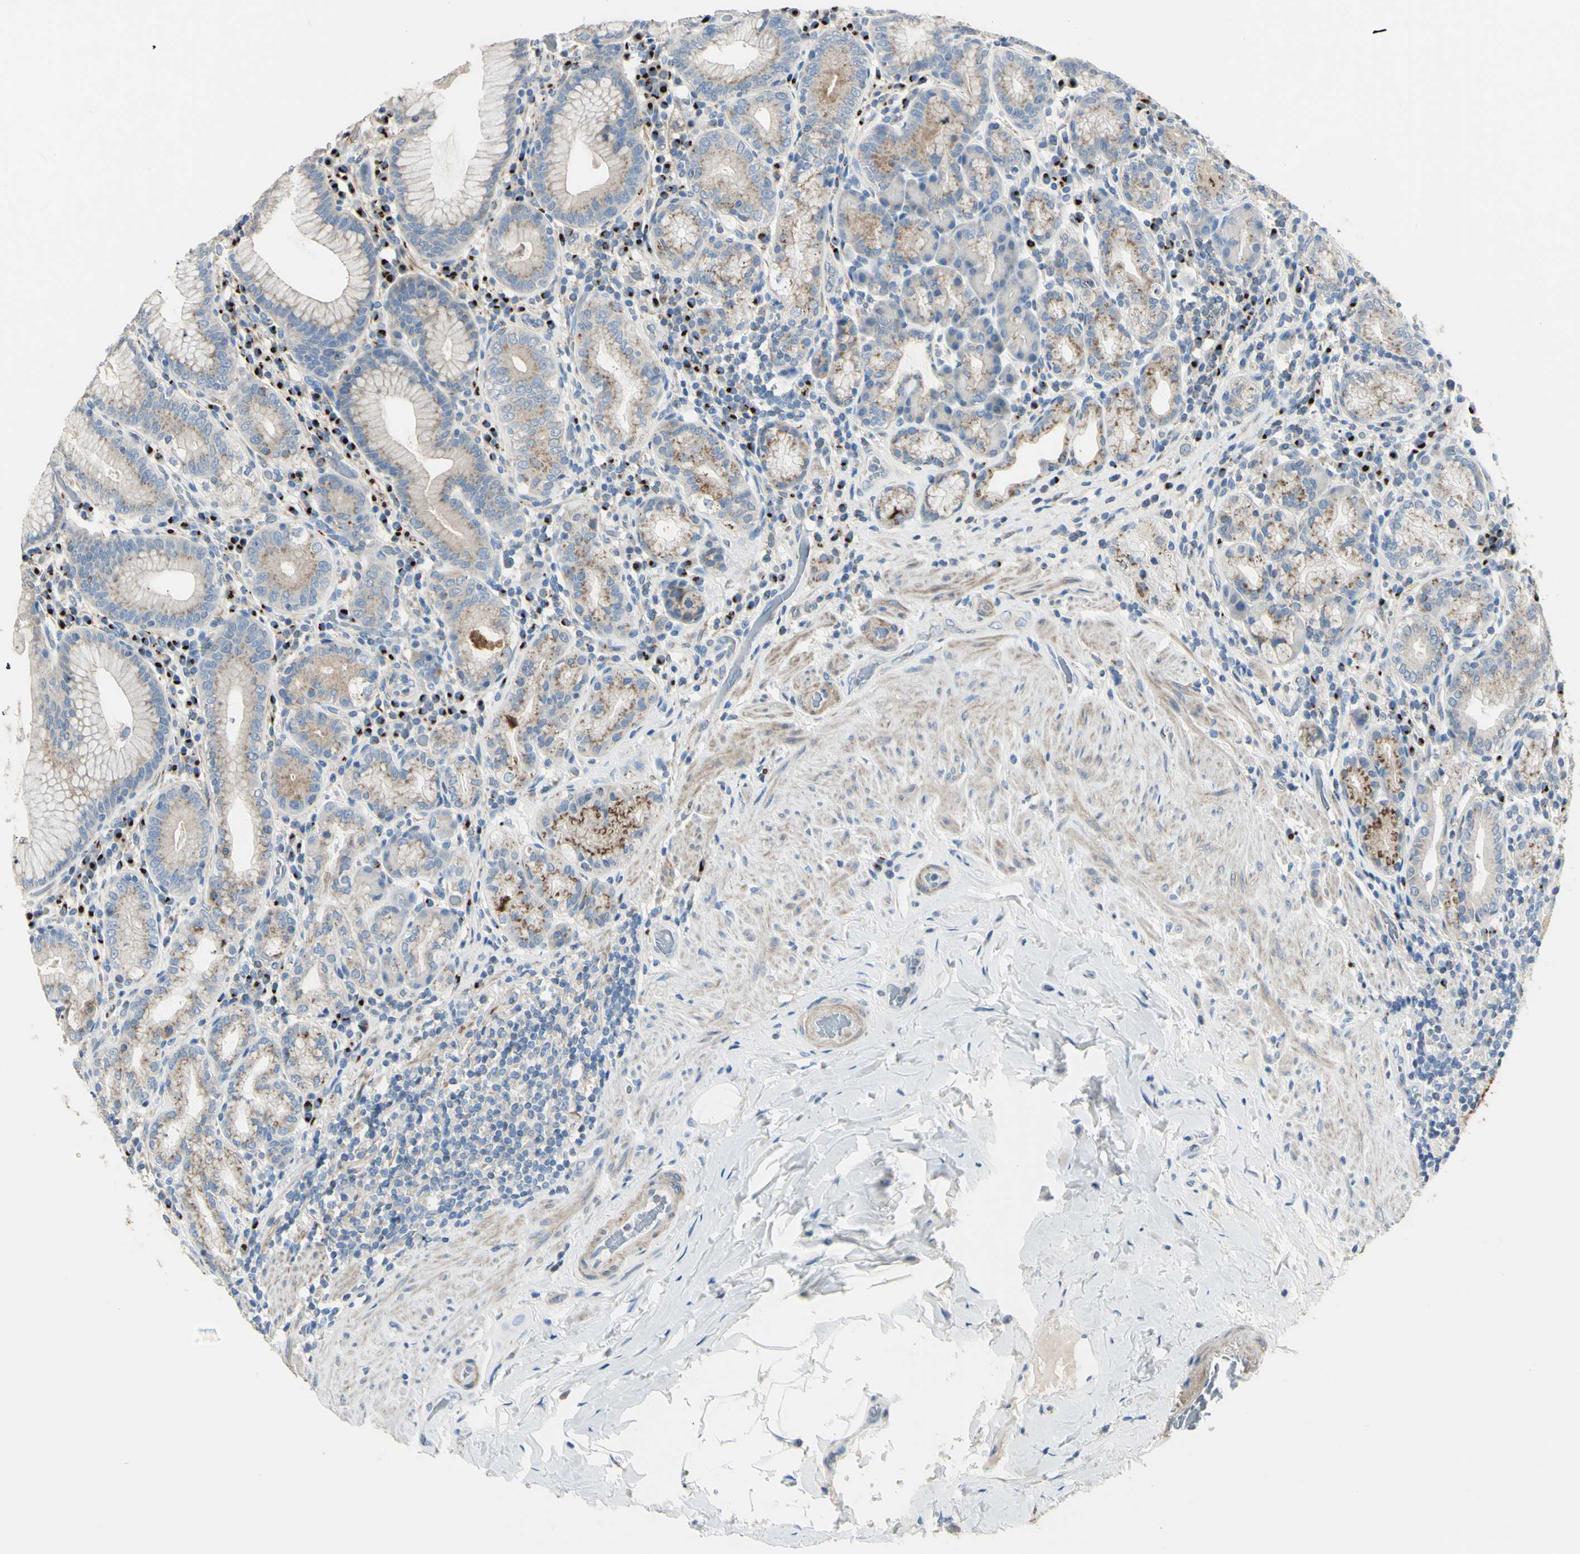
{"staining": {"intensity": "strong", "quantity": "25%-75%", "location": "cytoplasmic/membranous"}, "tissue": "stomach", "cell_type": "Glandular cells", "image_type": "normal", "snomed": [{"axis": "morphology", "description": "Normal tissue, NOS"}, {"axis": "topography", "description": "Stomach, lower"}], "caption": "IHC of unremarkable stomach demonstrates high levels of strong cytoplasmic/membranous positivity in approximately 25%-75% of glandular cells. (brown staining indicates protein expression, while blue staining denotes nuclei).", "gene": "B4GALT3", "patient": {"sex": "female", "age": 76}}